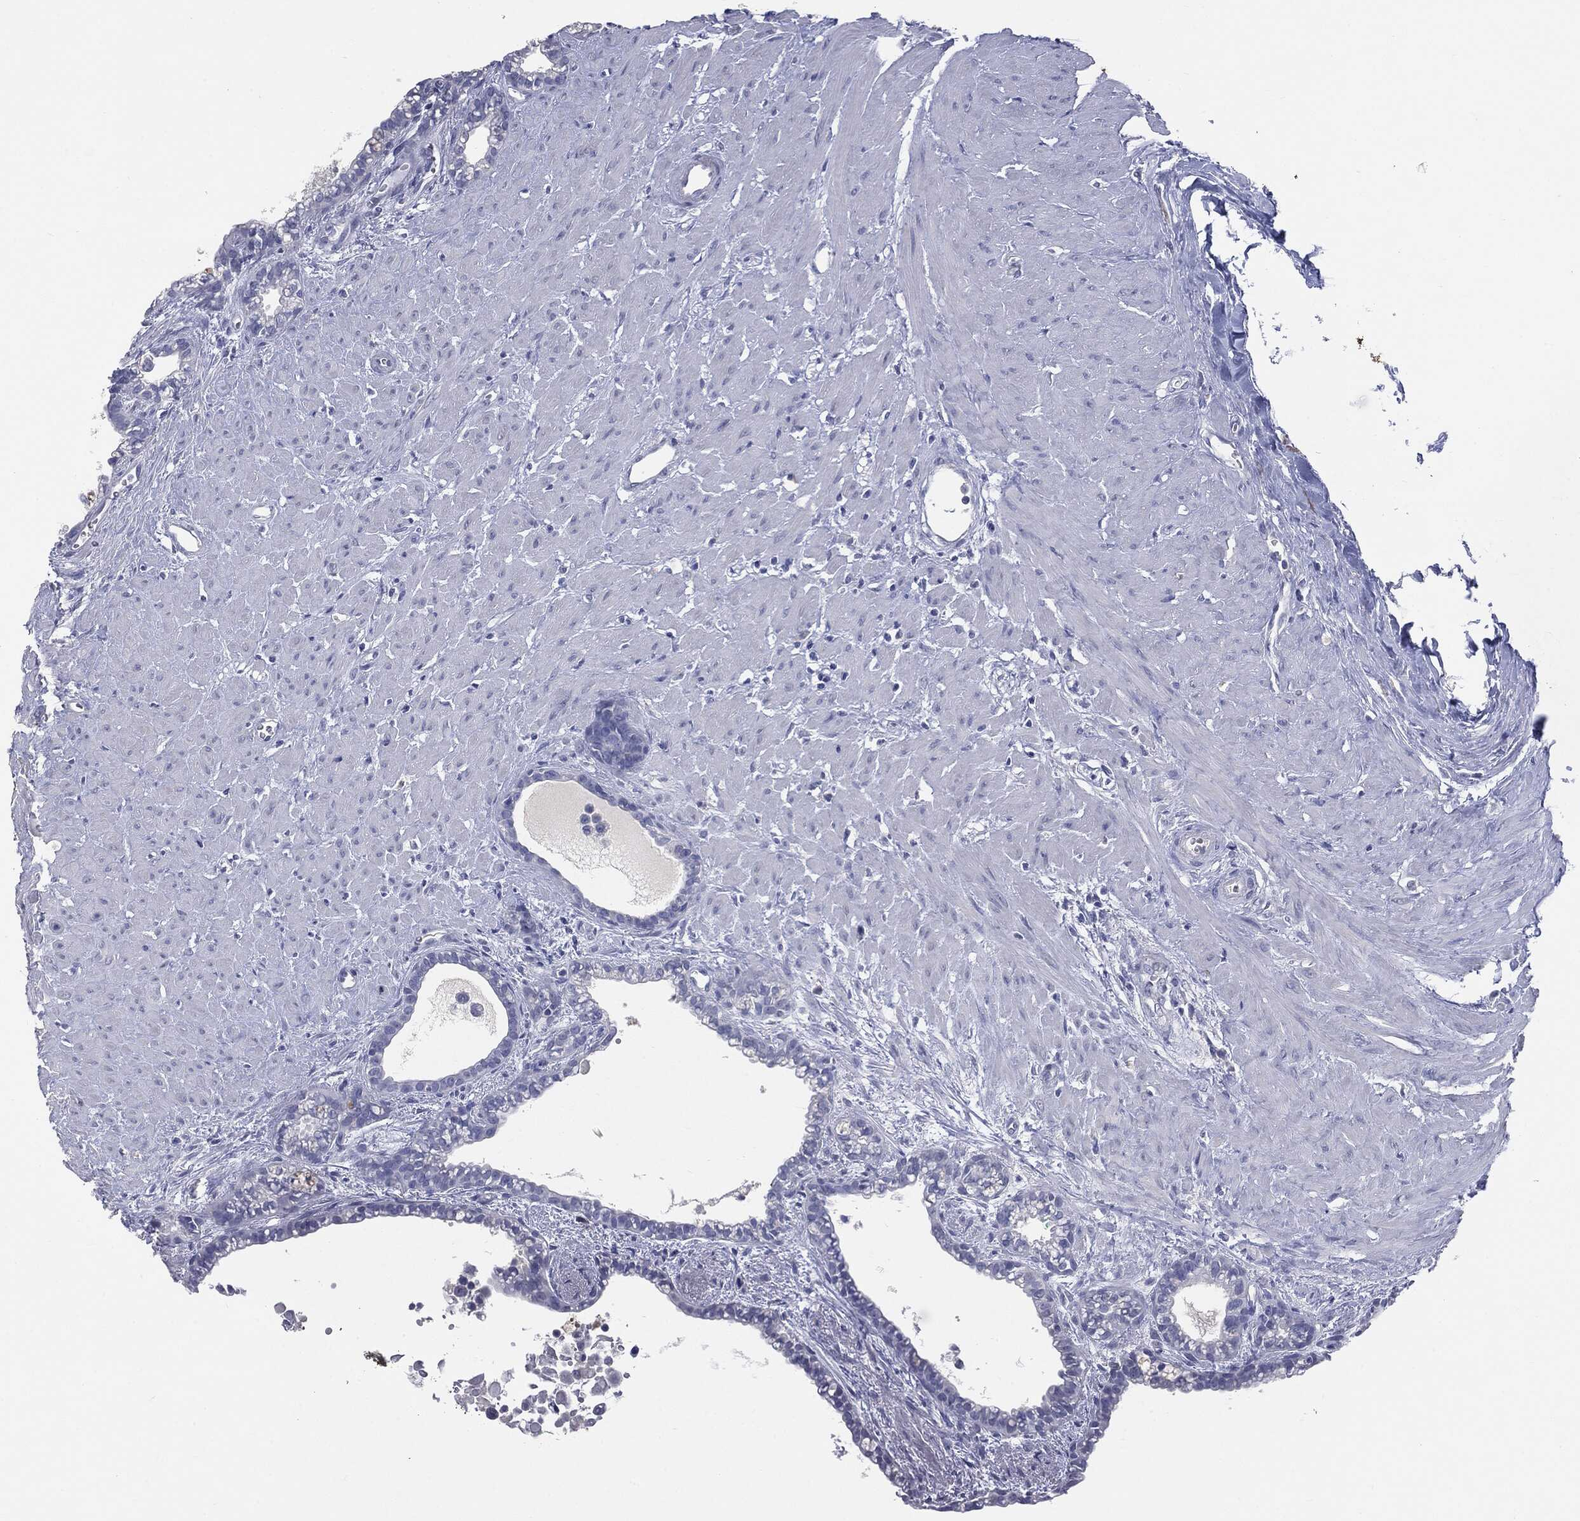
{"staining": {"intensity": "negative", "quantity": "none", "location": "none"}, "tissue": "seminal vesicle", "cell_type": "Glandular cells", "image_type": "normal", "snomed": [{"axis": "morphology", "description": "Normal tissue, NOS"}, {"axis": "morphology", "description": "Urothelial carcinoma, NOS"}, {"axis": "topography", "description": "Urinary bladder"}, {"axis": "topography", "description": "Seminal veicle"}], "caption": "Glandular cells show no significant protein positivity in normal seminal vesicle.", "gene": "TSHB", "patient": {"sex": "male", "age": 76}}